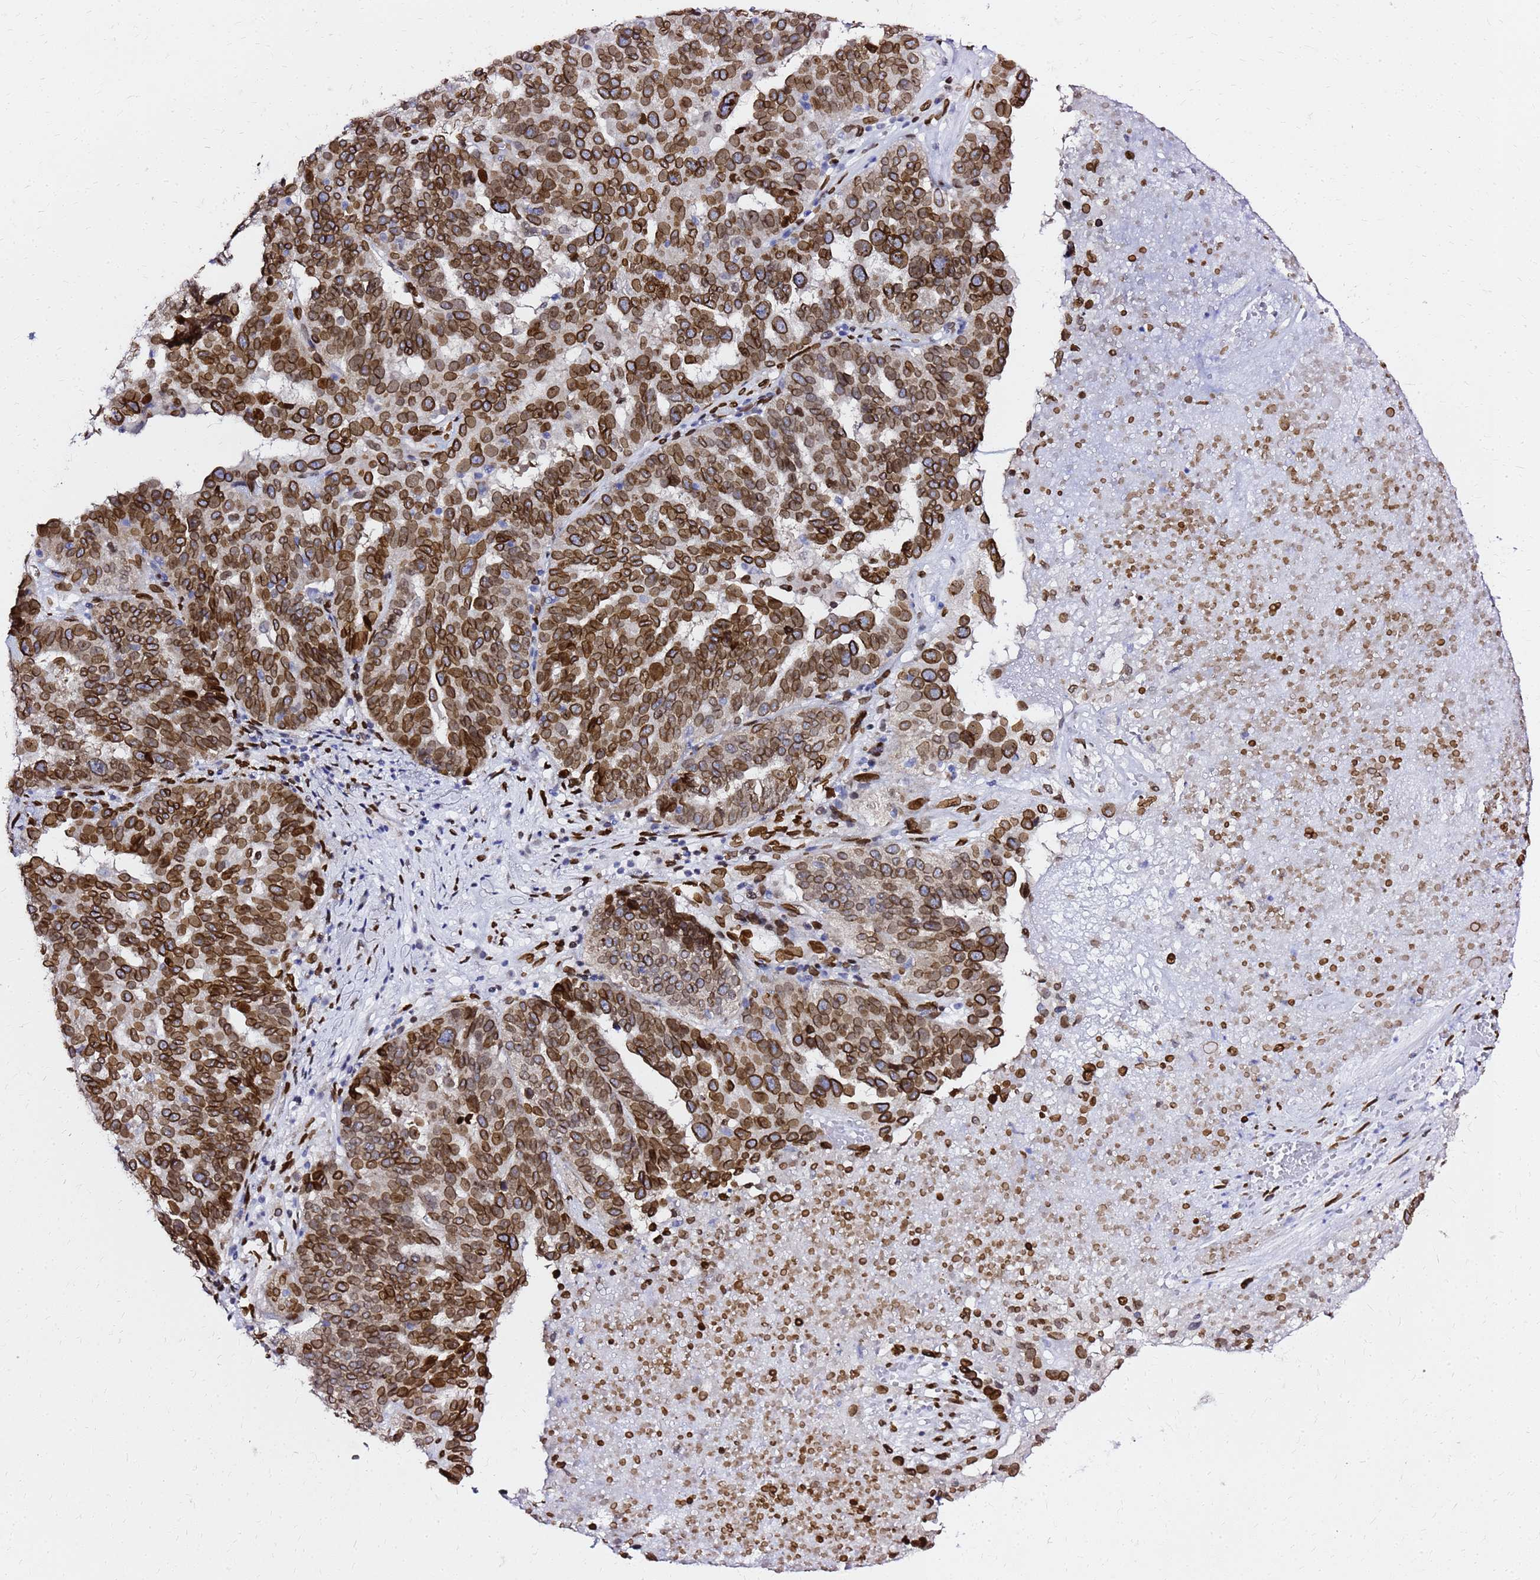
{"staining": {"intensity": "strong", "quantity": ">75%", "location": "cytoplasmic/membranous,nuclear"}, "tissue": "ovarian cancer", "cell_type": "Tumor cells", "image_type": "cancer", "snomed": [{"axis": "morphology", "description": "Cystadenocarcinoma, serous, NOS"}, {"axis": "topography", "description": "Ovary"}], "caption": "Ovarian cancer (serous cystadenocarcinoma) stained with a brown dye reveals strong cytoplasmic/membranous and nuclear positive expression in approximately >75% of tumor cells.", "gene": "C6orf141", "patient": {"sex": "female", "age": 59}}